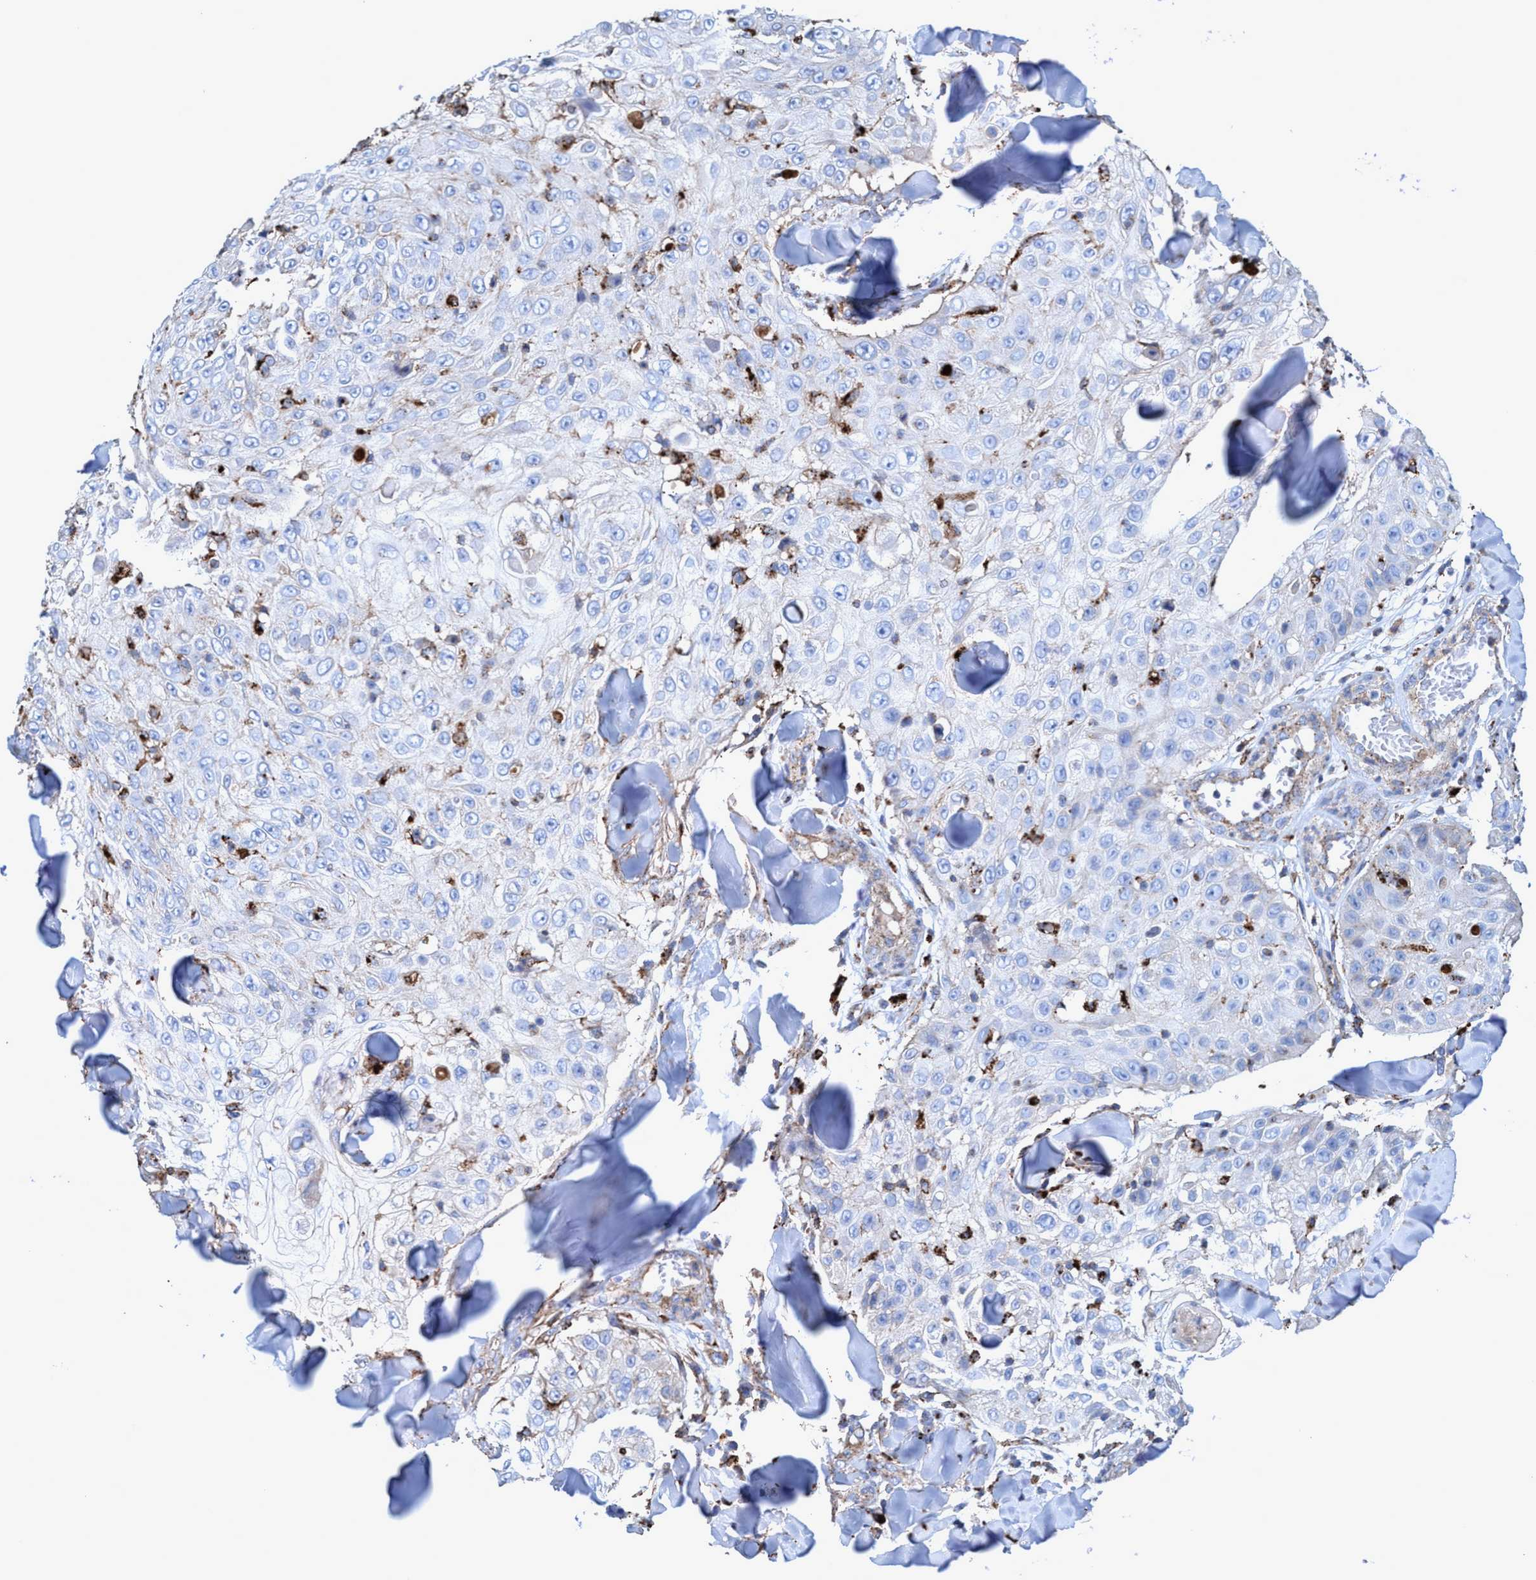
{"staining": {"intensity": "negative", "quantity": "none", "location": "none"}, "tissue": "skin cancer", "cell_type": "Tumor cells", "image_type": "cancer", "snomed": [{"axis": "morphology", "description": "Squamous cell carcinoma, NOS"}, {"axis": "topography", "description": "Skin"}], "caption": "Protein analysis of skin squamous cell carcinoma reveals no significant positivity in tumor cells.", "gene": "TRIM65", "patient": {"sex": "male", "age": 86}}